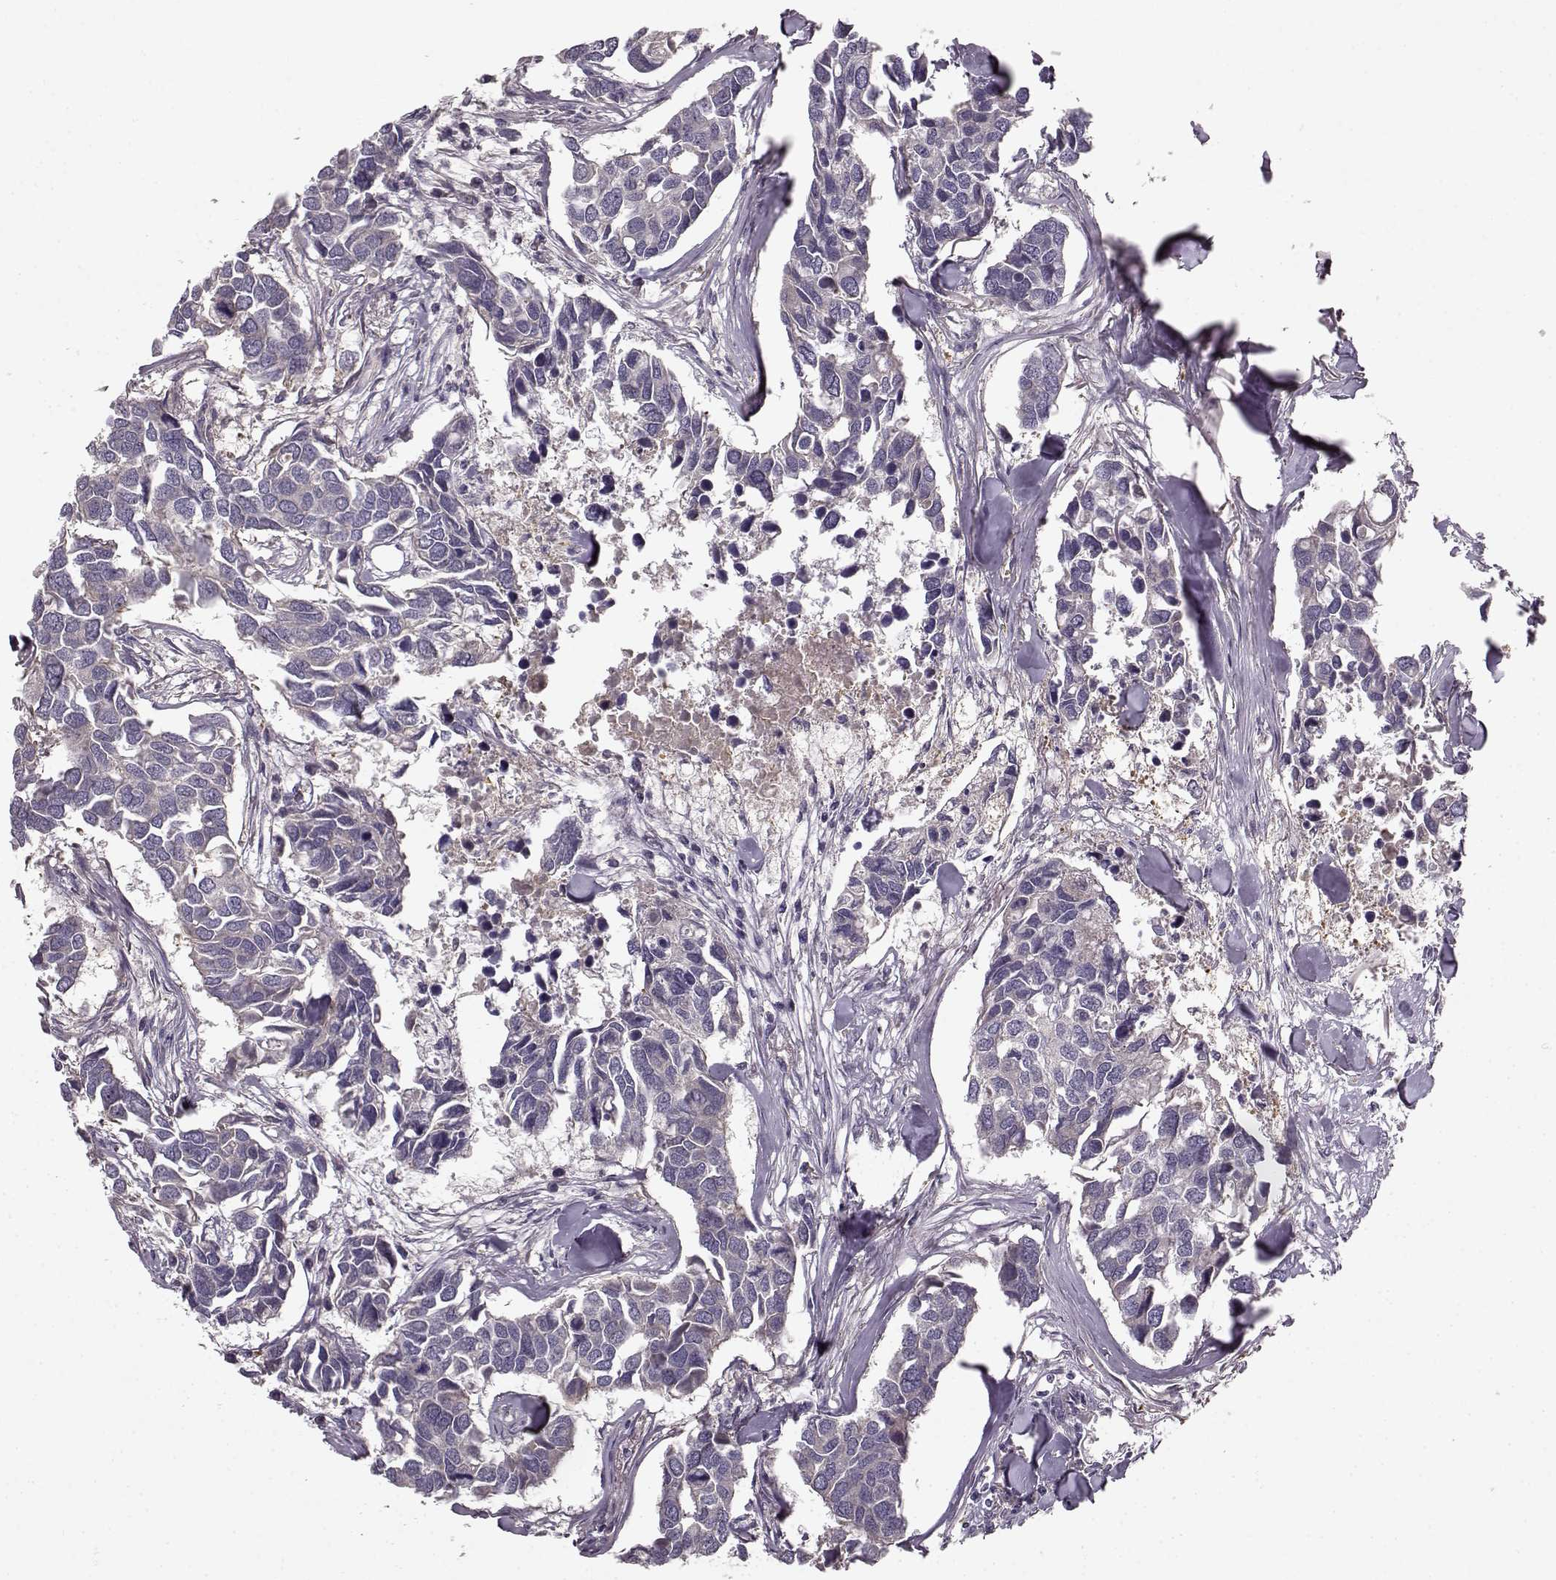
{"staining": {"intensity": "negative", "quantity": "none", "location": "none"}, "tissue": "breast cancer", "cell_type": "Tumor cells", "image_type": "cancer", "snomed": [{"axis": "morphology", "description": "Duct carcinoma"}, {"axis": "topography", "description": "Breast"}], "caption": "Immunohistochemistry histopathology image of breast cancer (invasive ductal carcinoma) stained for a protein (brown), which reveals no staining in tumor cells.", "gene": "MTR", "patient": {"sex": "female", "age": 83}}